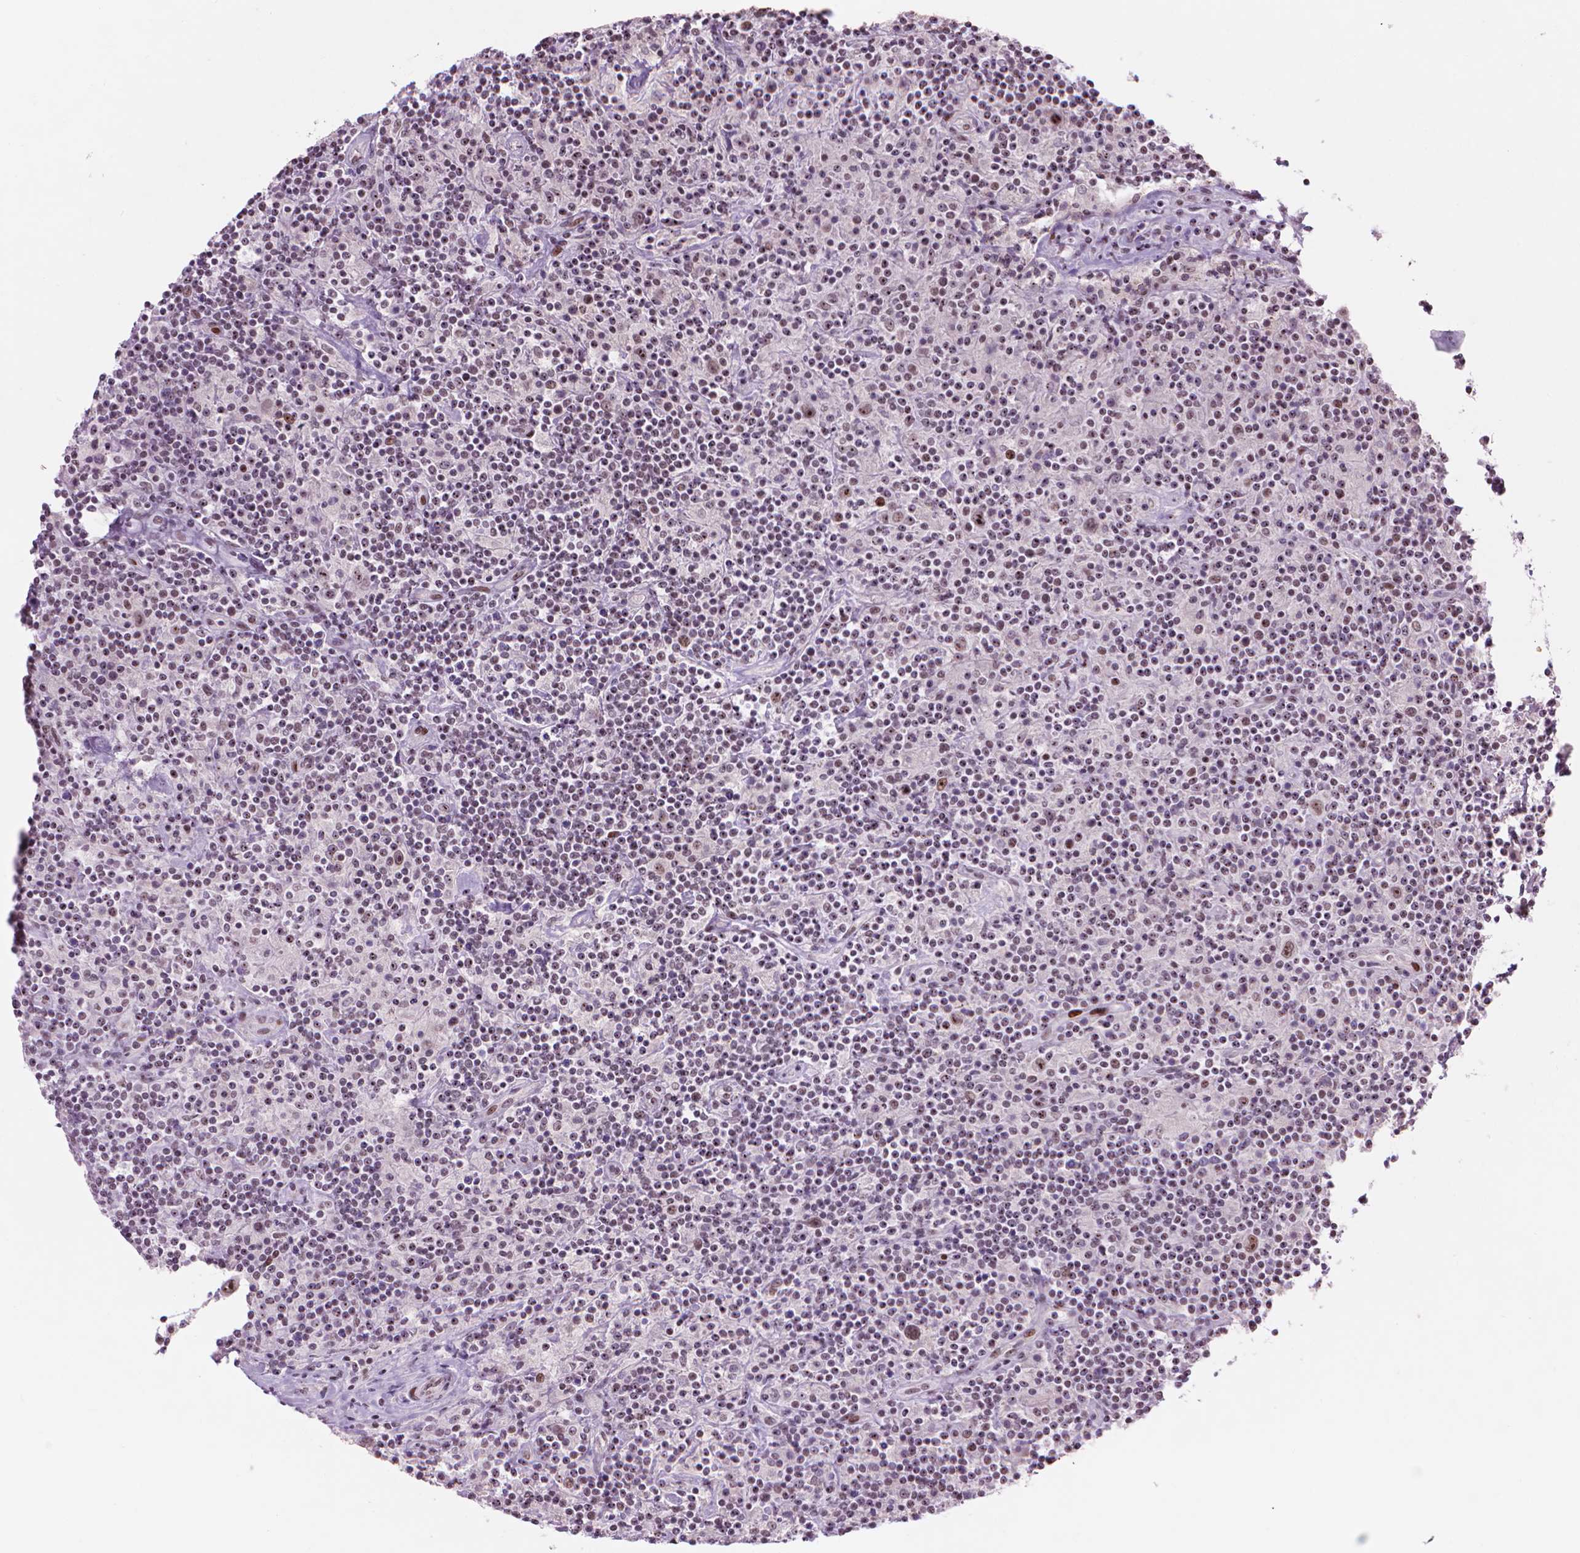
{"staining": {"intensity": "moderate", "quantity": ">75%", "location": "nuclear"}, "tissue": "lymphoma", "cell_type": "Tumor cells", "image_type": "cancer", "snomed": [{"axis": "morphology", "description": "Hodgkin's disease, NOS"}, {"axis": "topography", "description": "Lymph node"}], "caption": "Immunohistochemical staining of human lymphoma demonstrates moderate nuclear protein expression in about >75% of tumor cells.", "gene": "HES7", "patient": {"sex": "male", "age": 70}}